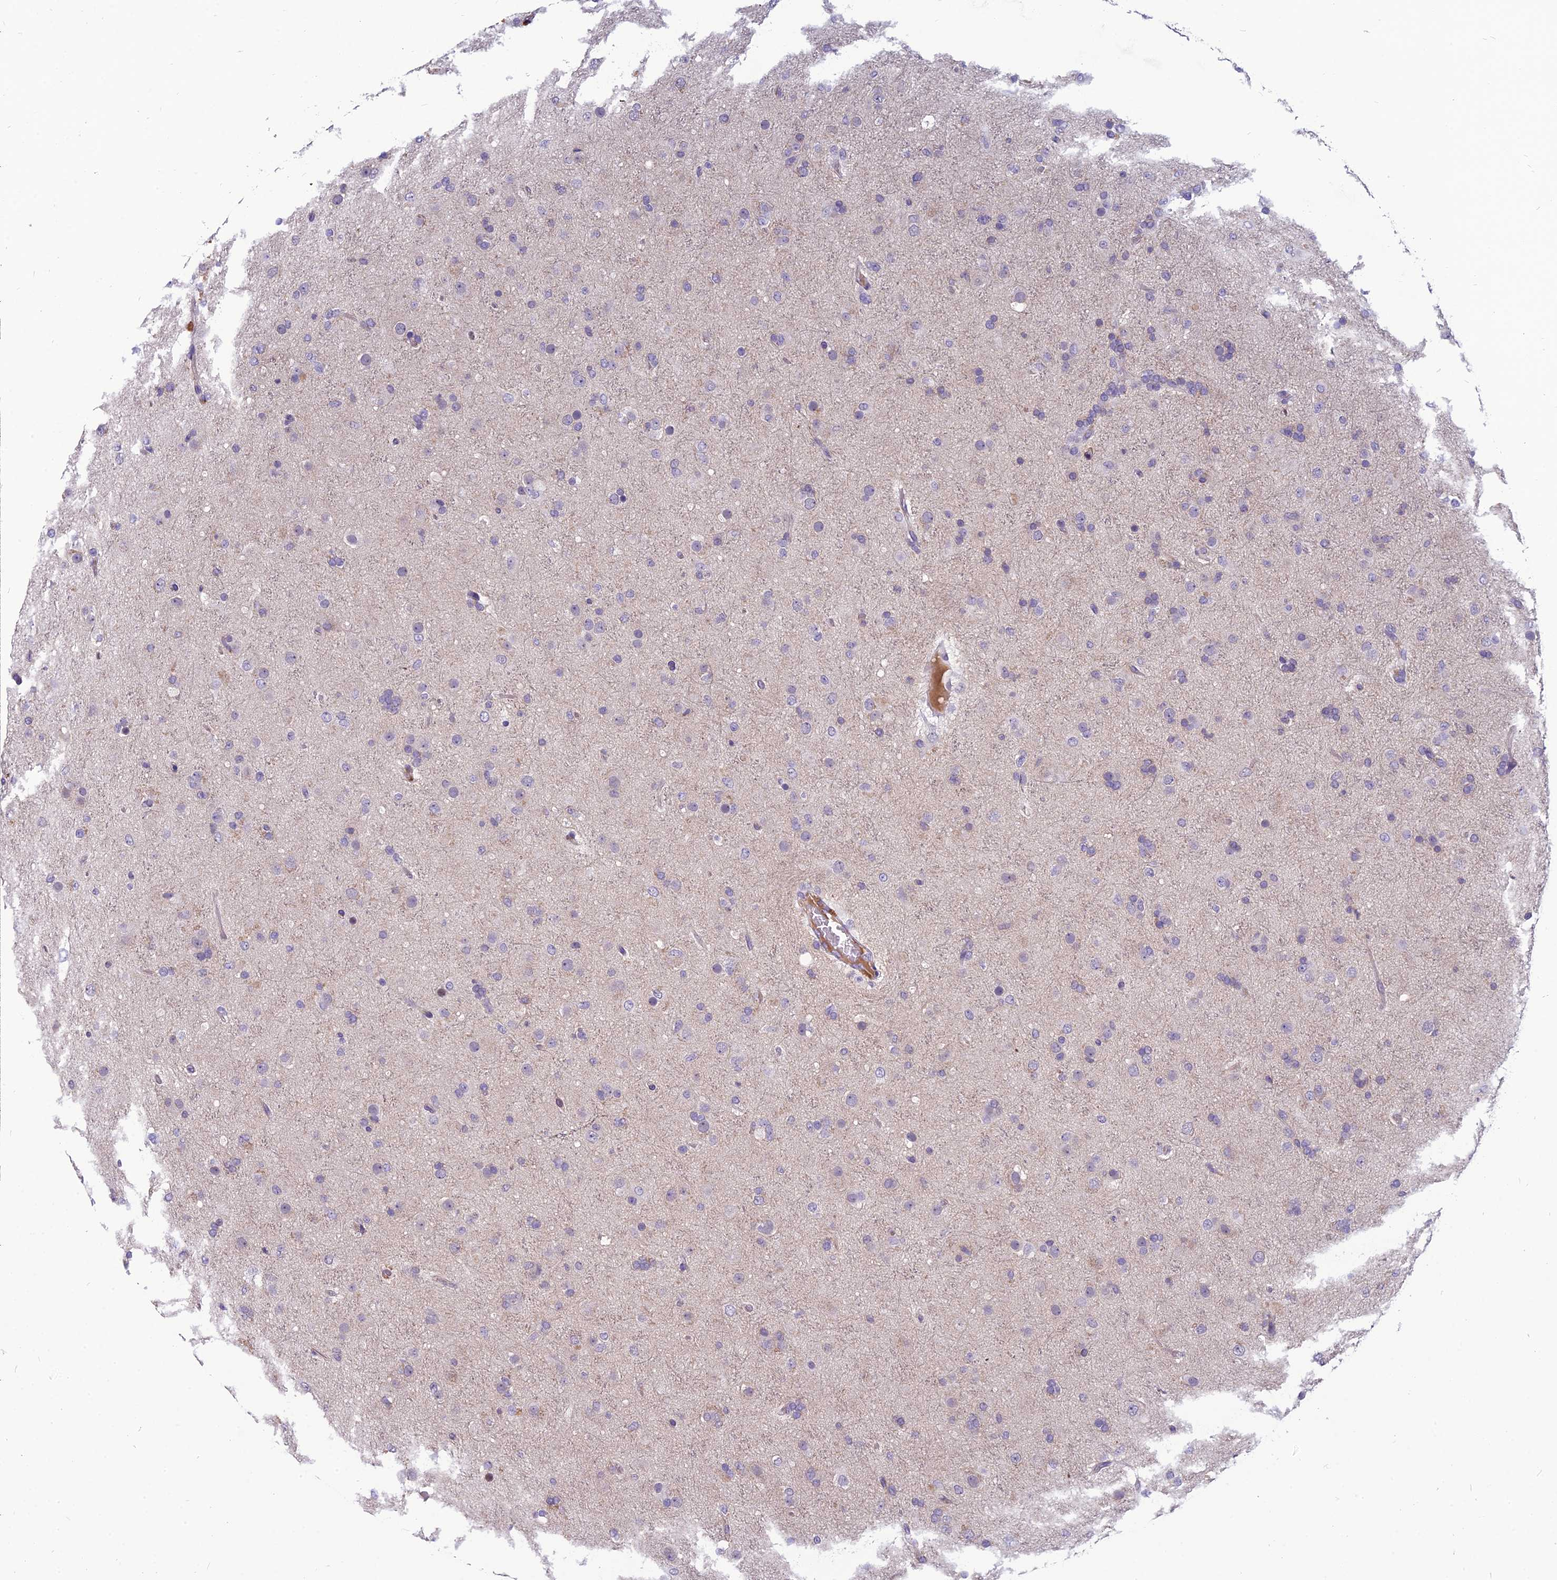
{"staining": {"intensity": "negative", "quantity": "none", "location": "none"}, "tissue": "glioma", "cell_type": "Tumor cells", "image_type": "cancer", "snomed": [{"axis": "morphology", "description": "Glioma, malignant, Low grade"}, {"axis": "topography", "description": "Brain"}], "caption": "Photomicrograph shows no protein staining in tumor cells of glioma tissue.", "gene": "TSPAN15", "patient": {"sex": "male", "age": 65}}